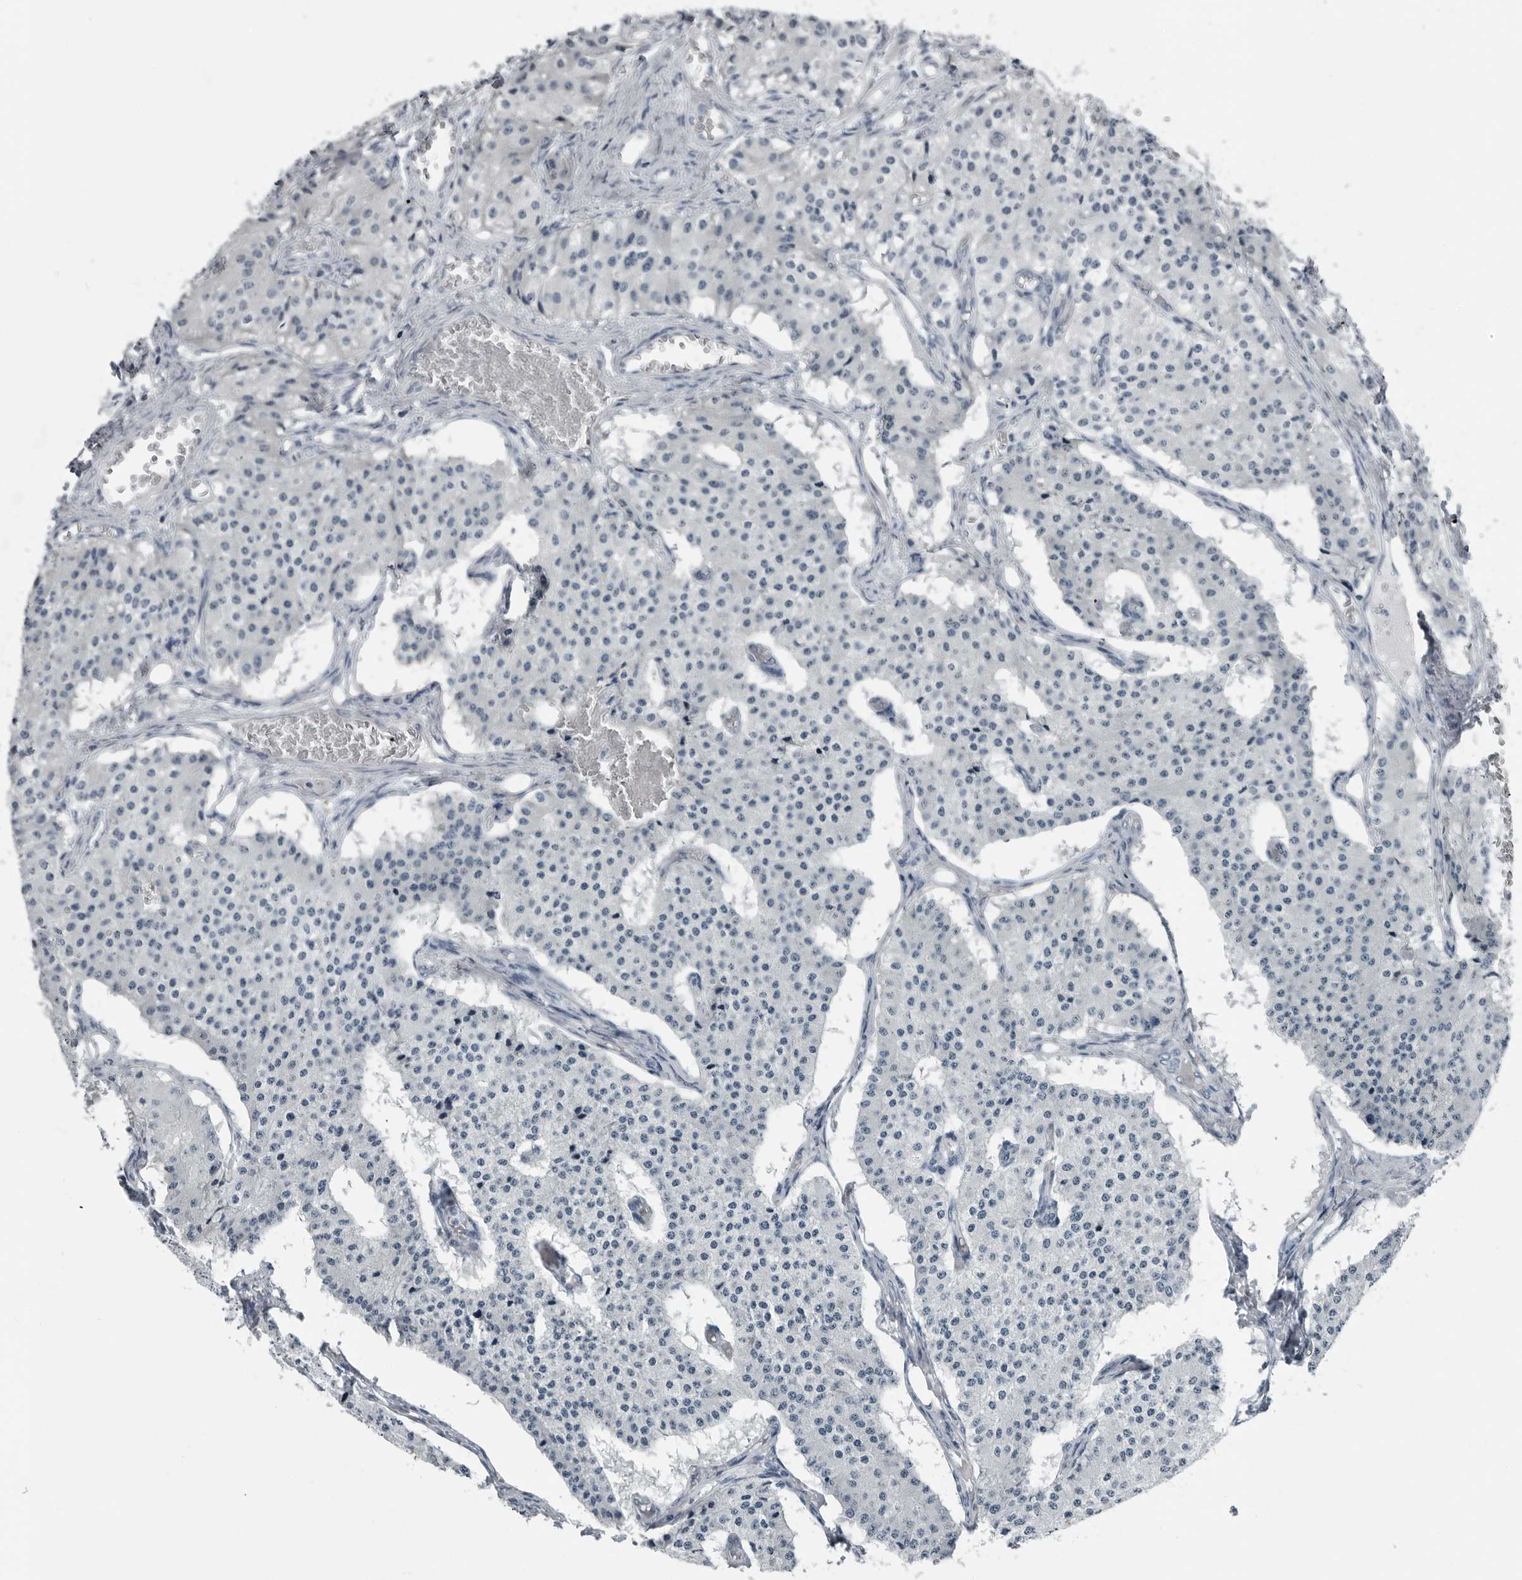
{"staining": {"intensity": "negative", "quantity": "none", "location": "none"}, "tissue": "carcinoid", "cell_type": "Tumor cells", "image_type": "cancer", "snomed": [{"axis": "morphology", "description": "Carcinoid, malignant, NOS"}, {"axis": "topography", "description": "Colon"}], "caption": "A photomicrograph of carcinoid stained for a protein reveals no brown staining in tumor cells.", "gene": "PDCD11", "patient": {"sex": "female", "age": 52}}